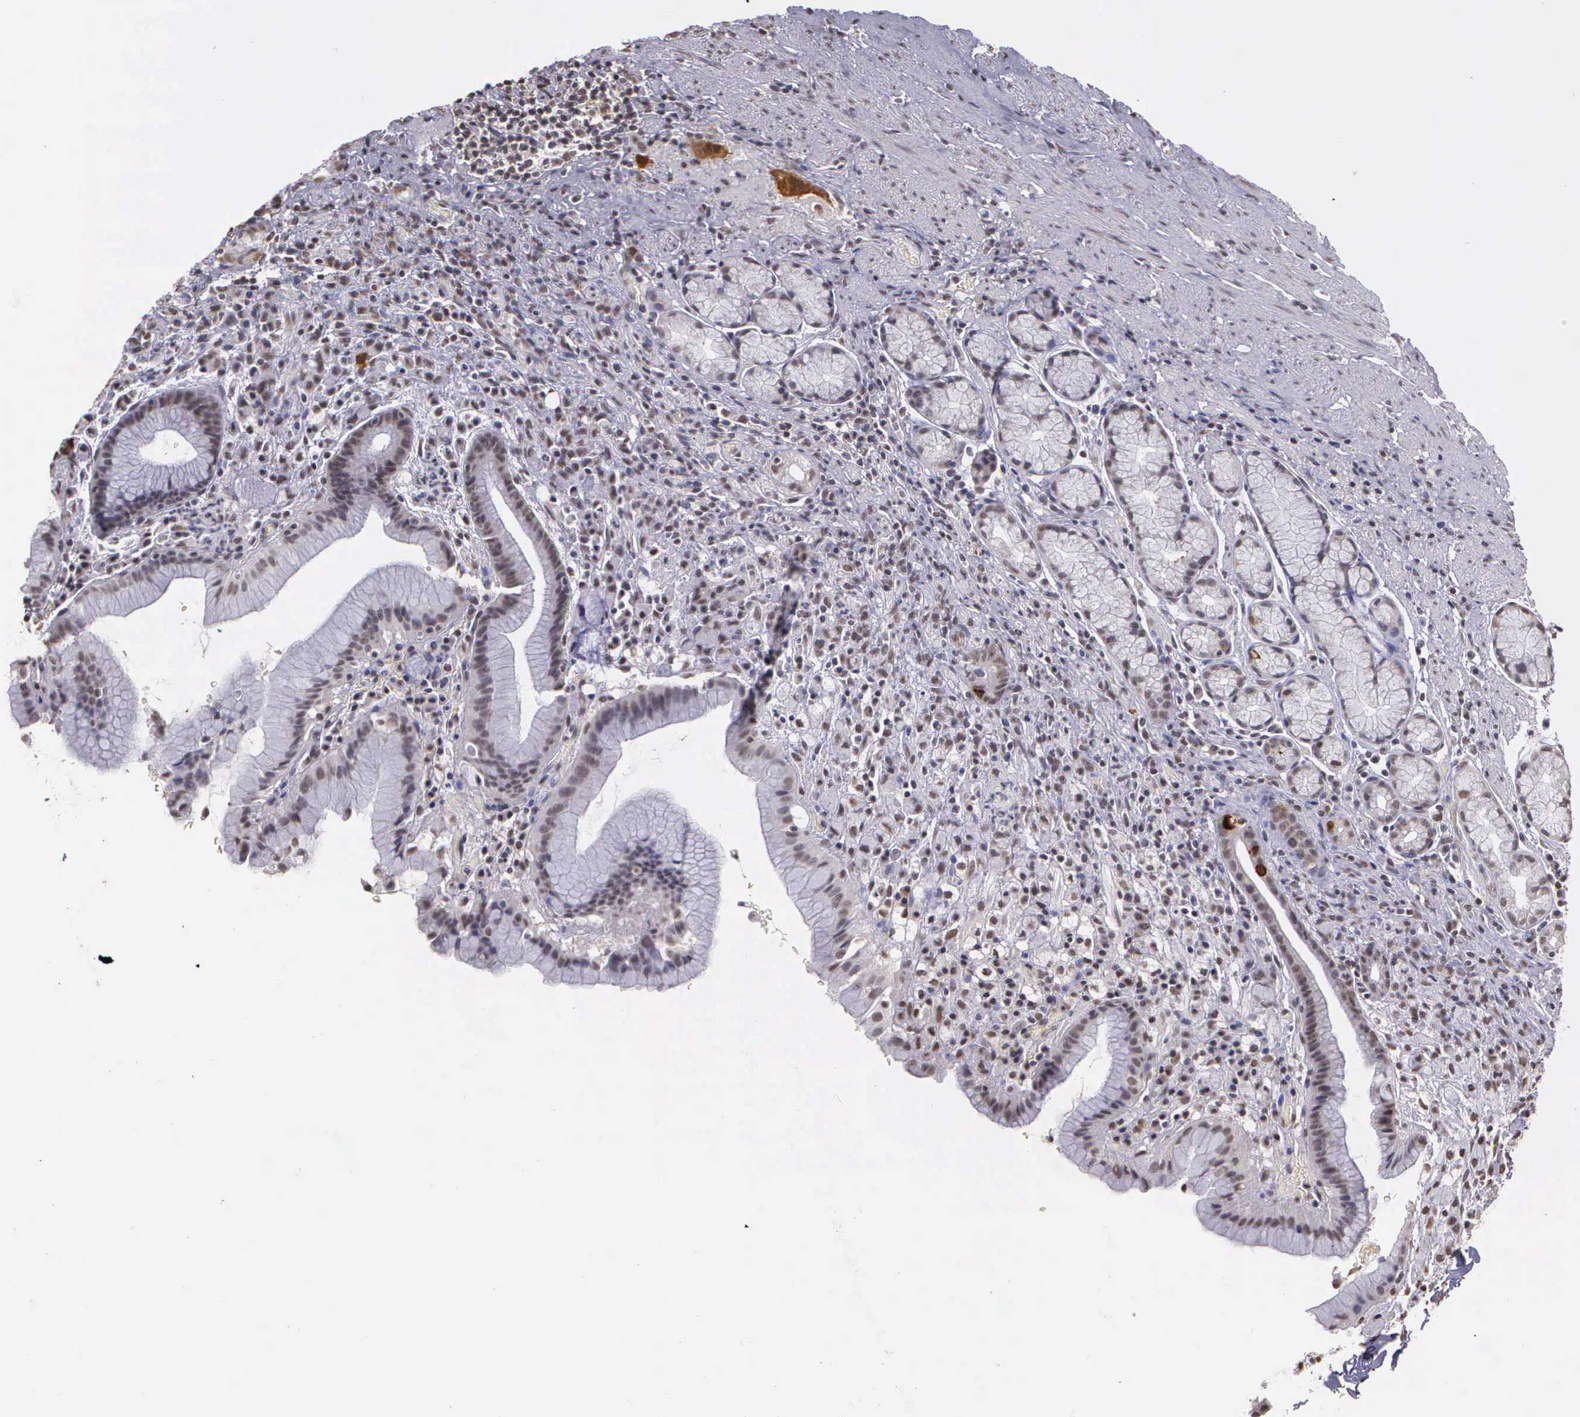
{"staining": {"intensity": "negative", "quantity": "none", "location": "none"}, "tissue": "stomach", "cell_type": "Glandular cells", "image_type": "normal", "snomed": [{"axis": "morphology", "description": "Normal tissue, NOS"}, {"axis": "topography", "description": "Stomach, lower"}], "caption": "A histopathology image of stomach stained for a protein shows no brown staining in glandular cells.", "gene": "ARMCX5", "patient": {"sex": "male", "age": 56}}